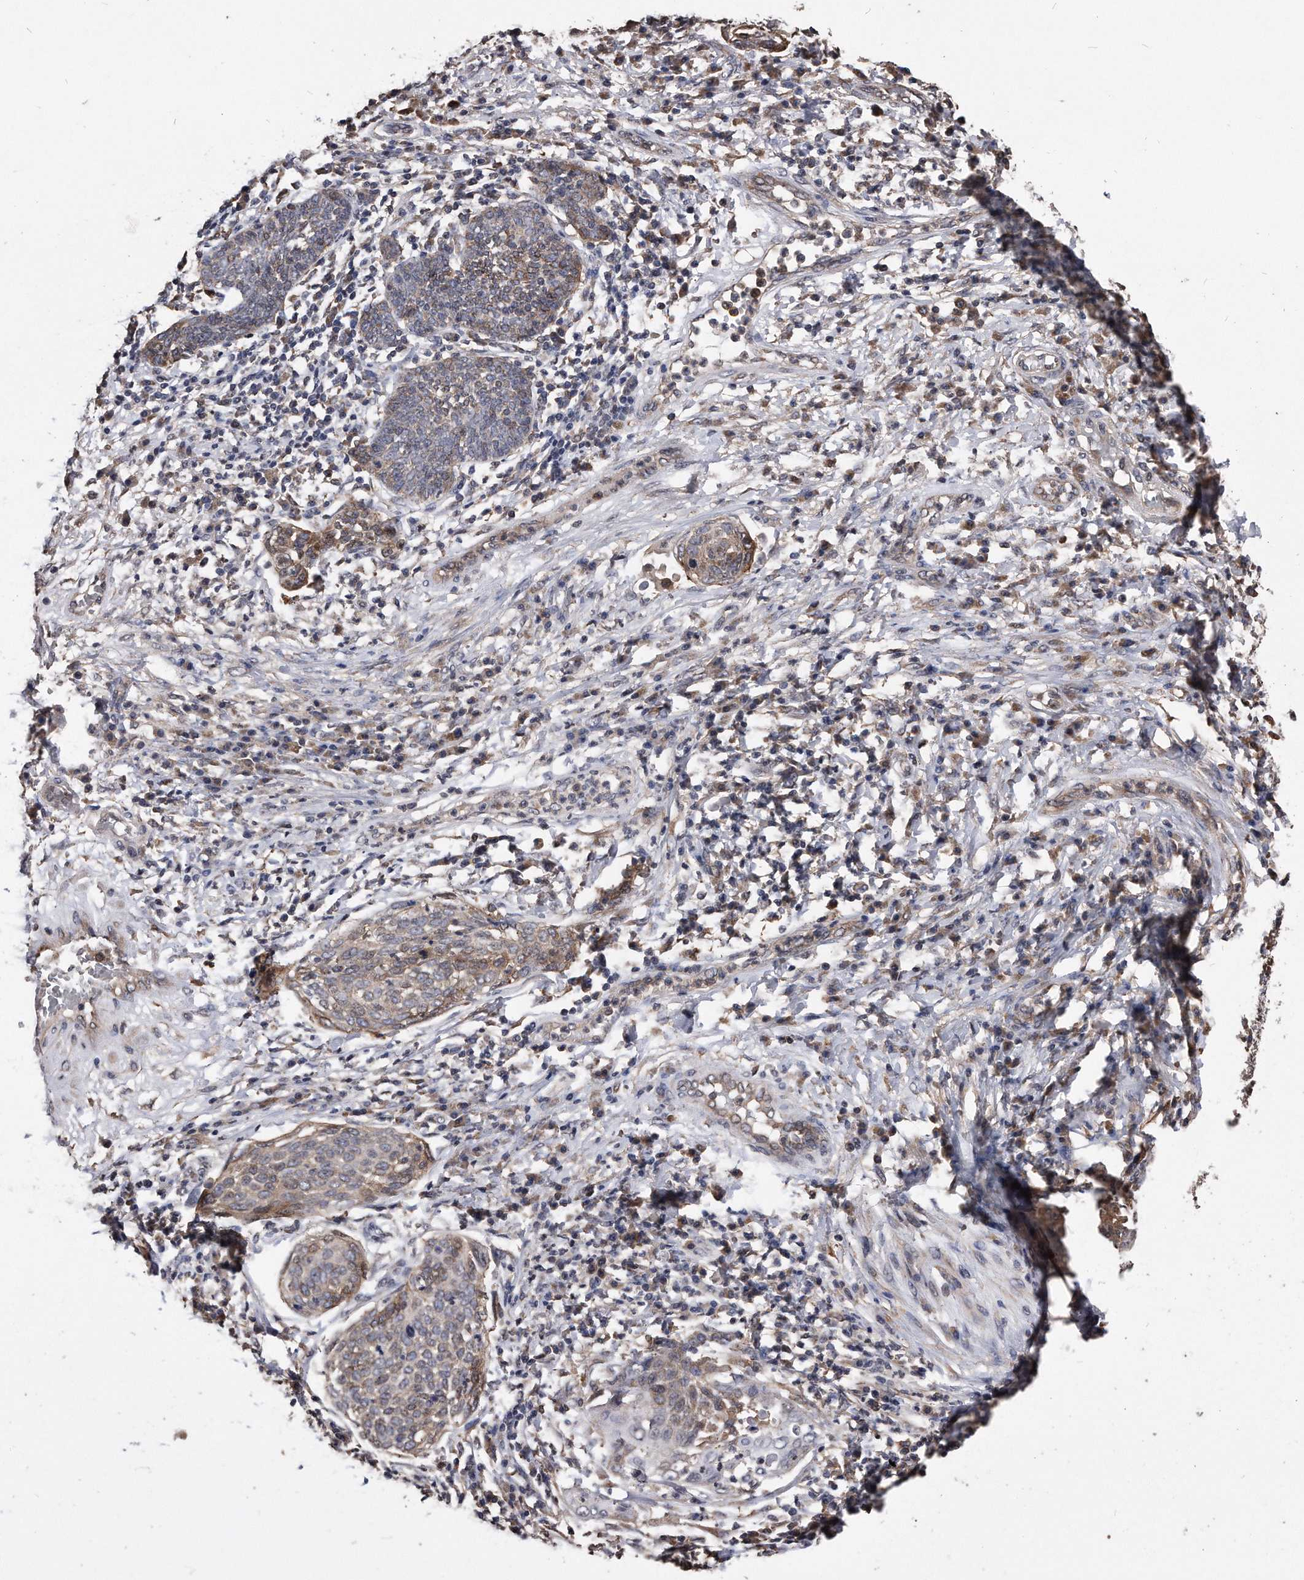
{"staining": {"intensity": "moderate", "quantity": "<25%", "location": "cytoplasmic/membranous"}, "tissue": "cervical cancer", "cell_type": "Tumor cells", "image_type": "cancer", "snomed": [{"axis": "morphology", "description": "Squamous cell carcinoma, NOS"}, {"axis": "topography", "description": "Cervix"}], "caption": "There is low levels of moderate cytoplasmic/membranous positivity in tumor cells of squamous cell carcinoma (cervical), as demonstrated by immunohistochemical staining (brown color).", "gene": "IL20RA", "patient": {"sex": "female", "age": 34}}